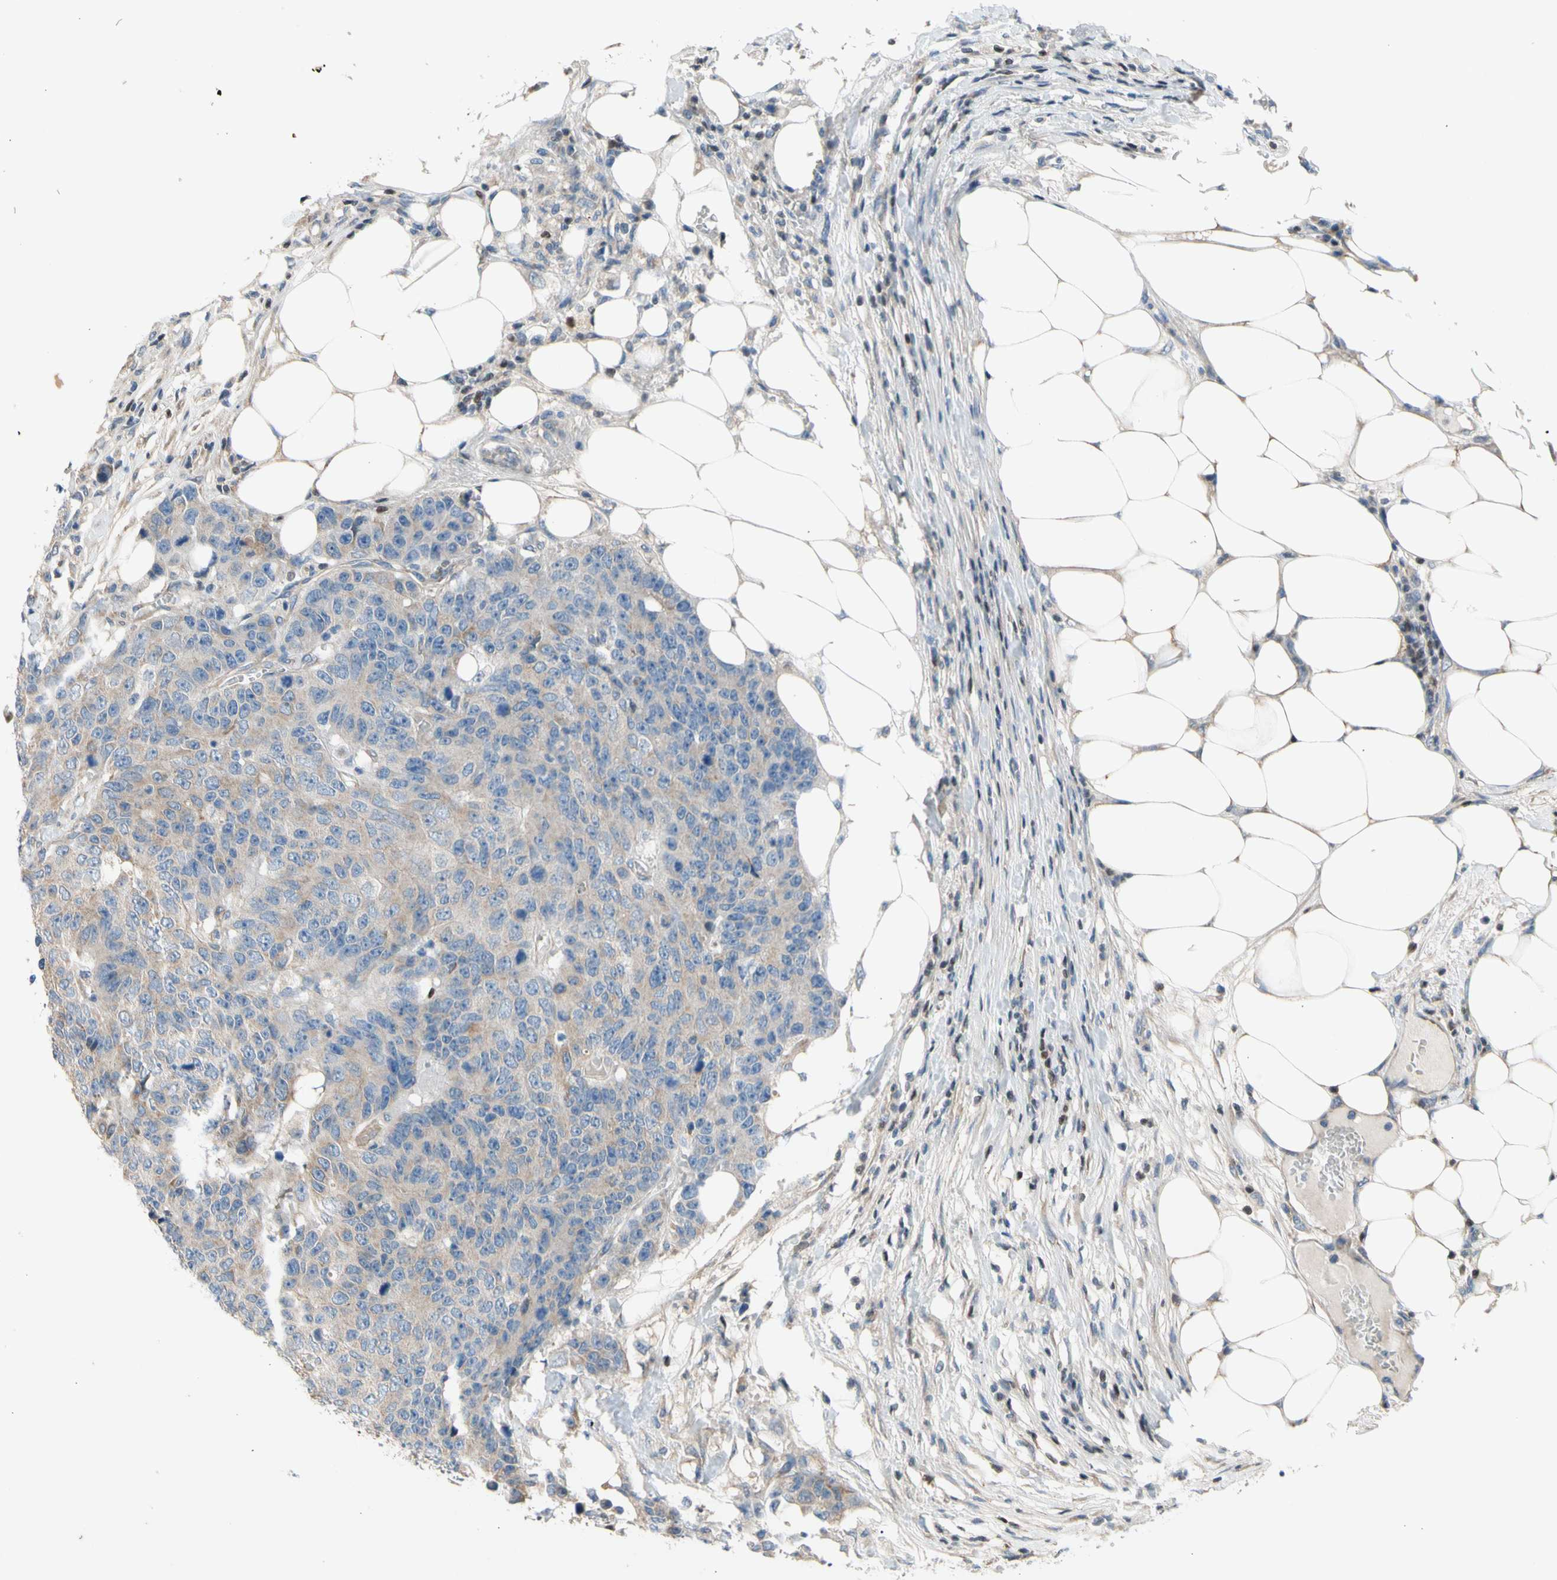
{"staining": {"intensity": "weak", "quantity": ">75%", "location": "cytoplasmic/membranous"}, "tissue": "colorectal cancer", "cell_type": "Tumor cells", "image_type": "cancer", "snomed": [{"axis": "morphology", "description": "Adenocarcinoma, NOS"}, {"axis": "topography", "description": "Colon"}], "caption": "IHC histopathology image of human colorectal cancer stained for a protein (brown), which shows low levels of weak cytoplasmic/membranous staining in approximately >75% of tumor cells.", "gene": "TBX21", "patient": {"sex": "female", "age": 86}}